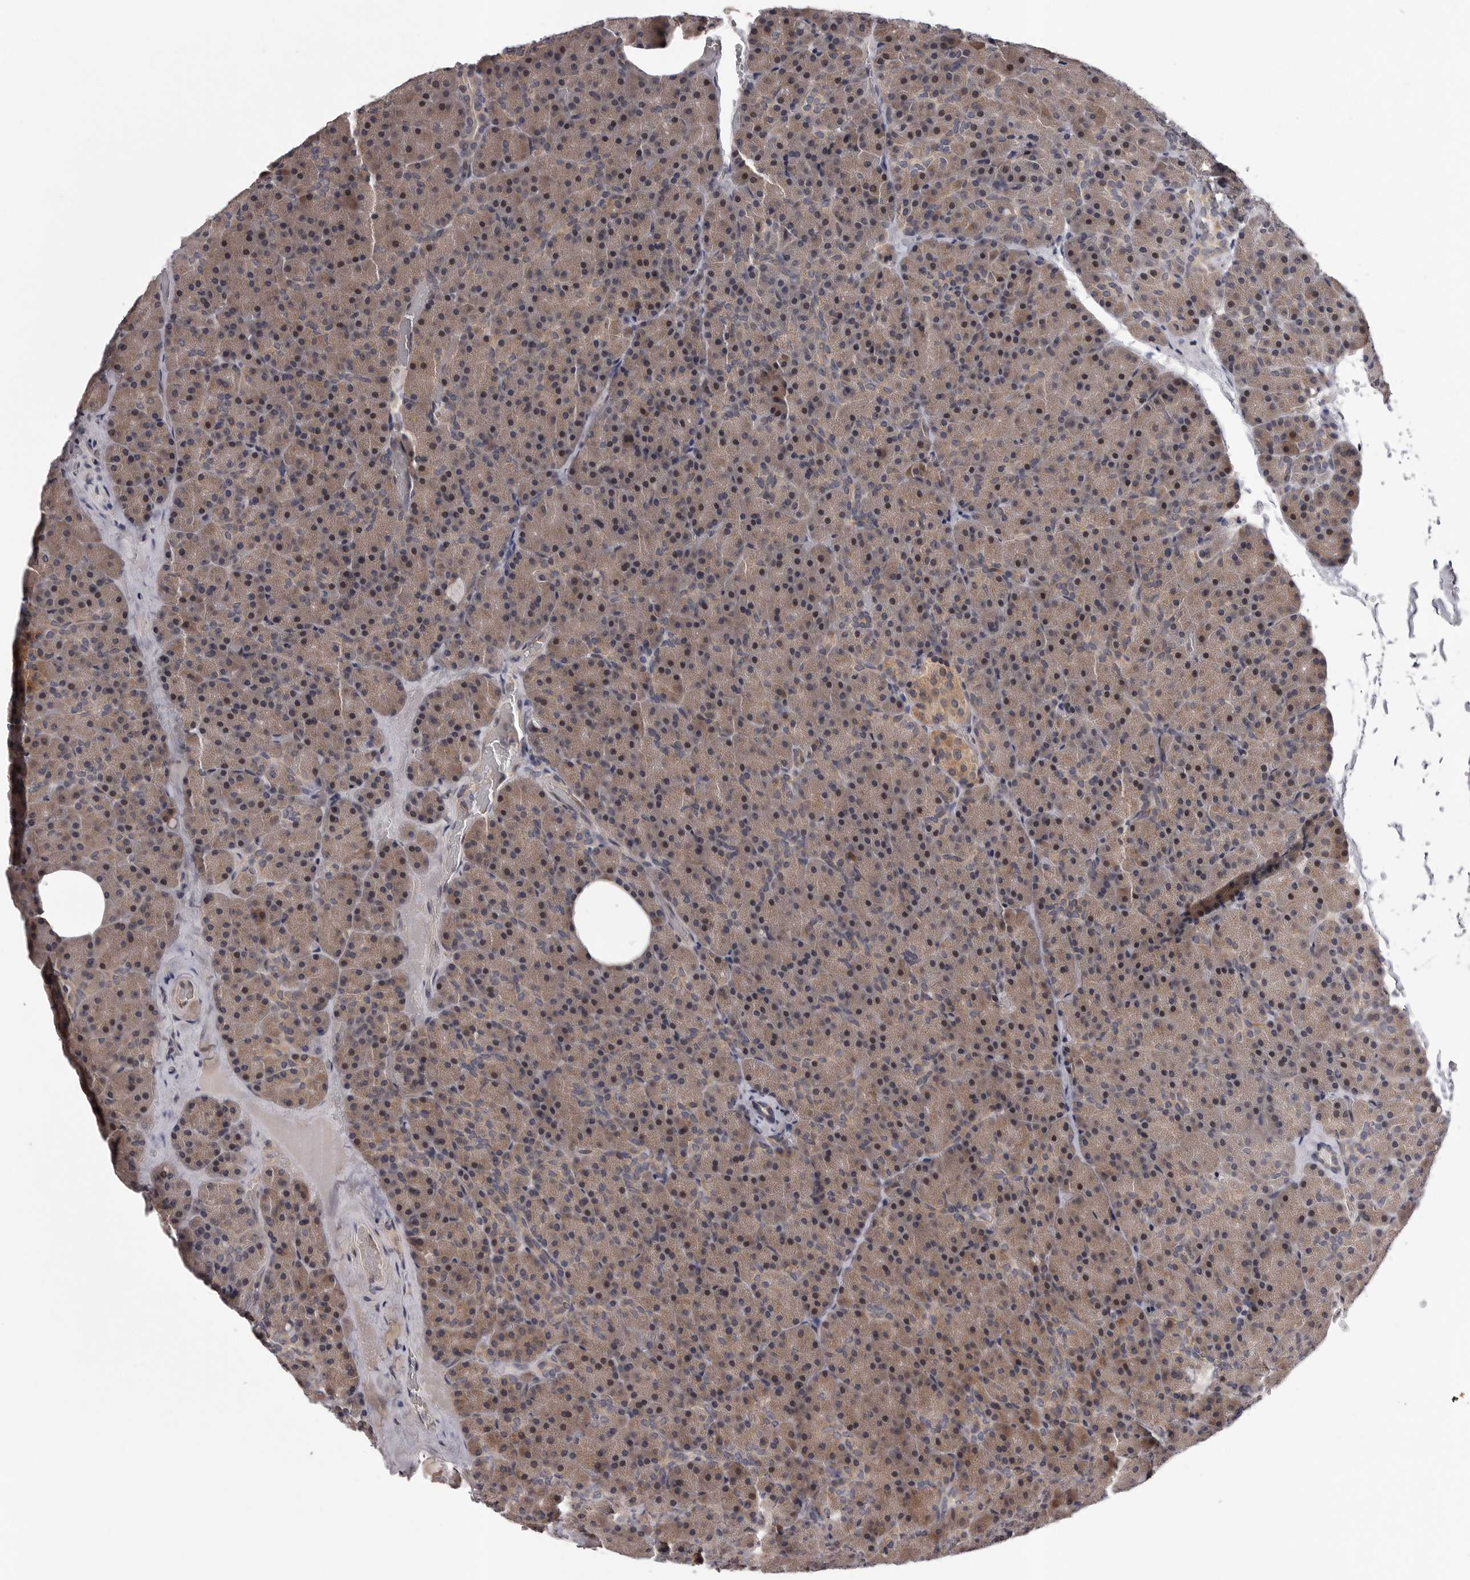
{"staining": {"intensity": "weak", "quantity": "25%-75%", "location": "cytoplasmic/membranous,nuclear"}, "tissue": "pancreas", "cell_type": "Exocrine glandular cells", "image_type": "normal", "snomed": [{"axis": "morphology", "description": "Normal tissue, NOS"}, {"axis": "morphology", "description": "Carcinoid, malignant, NOS"}, {"axis": "topography", "description": "Pancreas"}], "caption": "IHC micrograph of benign pancreas stained for a protein (brown), which demonstrates low levels of weak cytoplasmic/membranous,nuclear expression in about 25%-75% of exocrine glandular cells.", "gene": "MED8", "patient": {"sex": "female", "age": 35}}